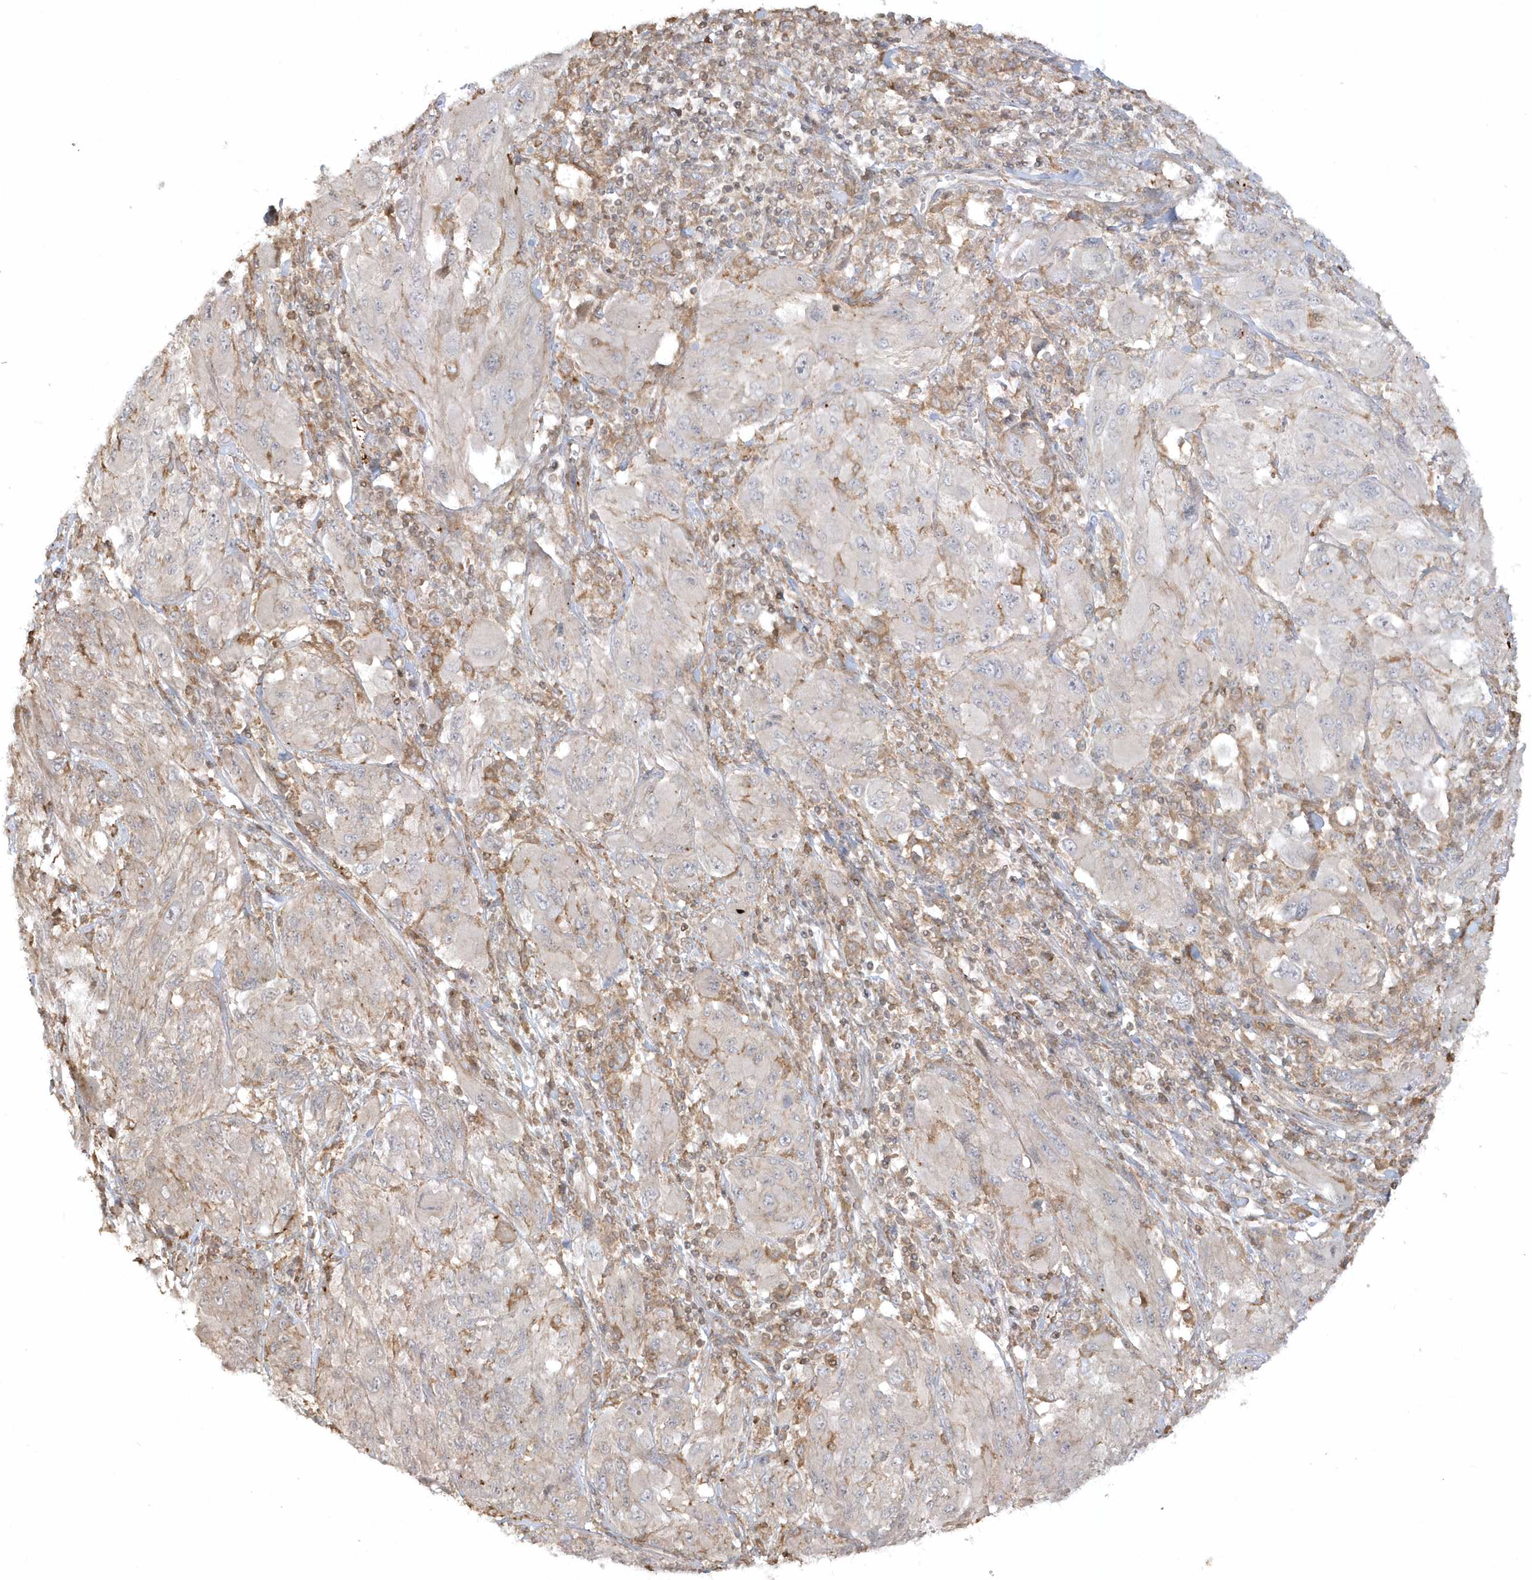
{"staining": {"intensity": "negative", "quantity": "none", "location": "none"}, "tissue": "melanoma", "cell_type": "Tumor cells", "image_type": "cancer", "snomed": [{"axis": "morphology", "description": "Malignant melanoma, NOS"}, {"axis": "topography", "description": "Skin"}], "caption": "Tumor cells are negative for protein expression in human melanoma.", "gene": "BSN", "patient": {"sex": "female", "age": 91}}